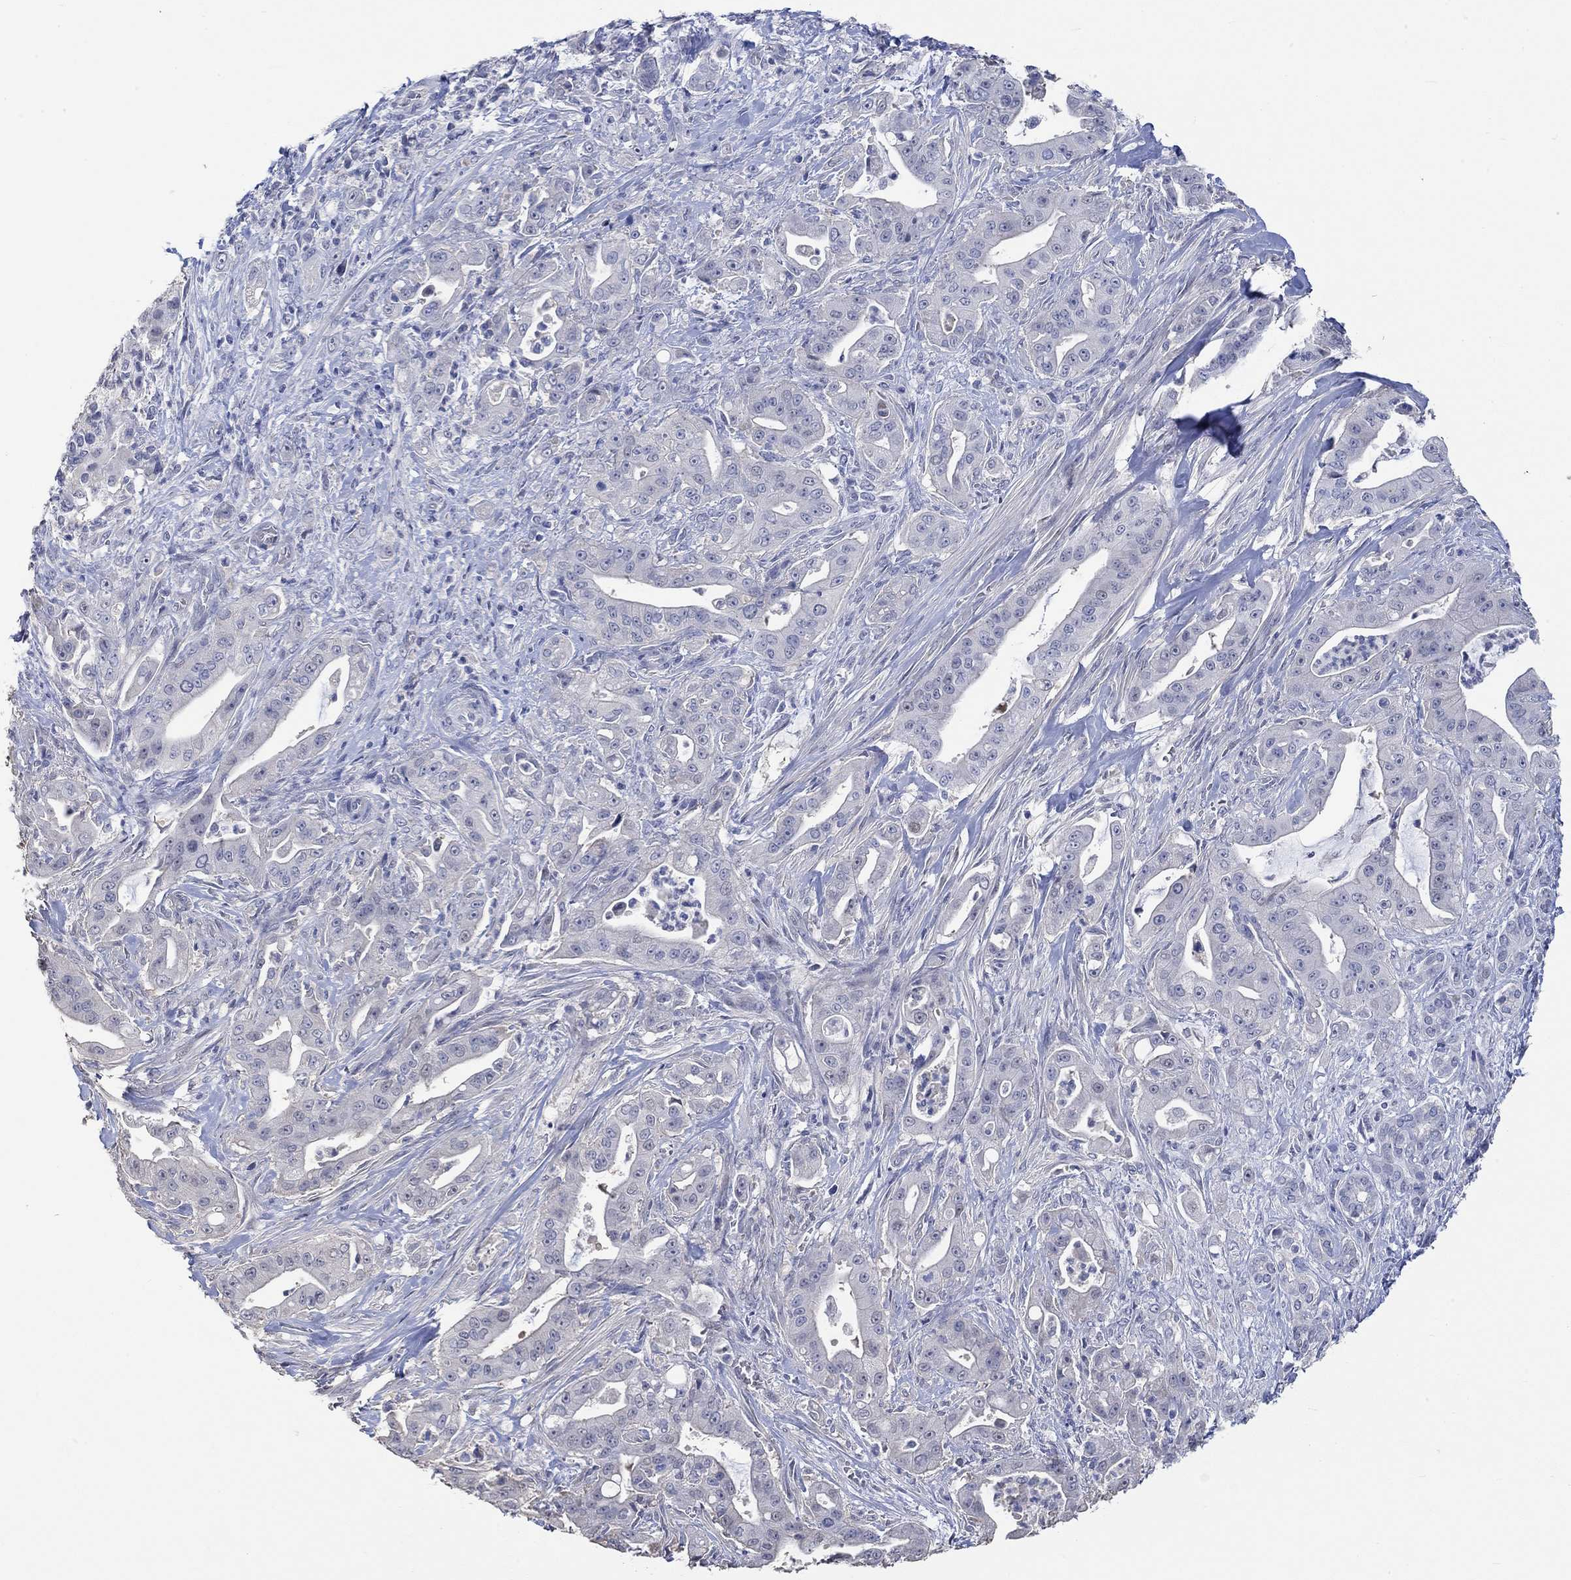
{"staining": {"intensity": "negative", "quantity": "none", "location": "none"}, "tissue": "pancreatic cancer", "cell_type": "Tumor cells", "image_type": "cancer", "snomed": [{"axis": "morphology", "description": "Normal tissue, NOS"}, {"axis": "morphology", "description": "Inflammation, NOS"}, {"axis": "morphology", "description": "Adenocarcinoma, NOS"}, {"axis": "topography", "description": "Pancreas"}], "caption": "Tumor cells show no significant protein positivity in pancreatic cancer. Nuclei are stained in blue.", "gene": "PNMA5", "patient": {"sex": "male", "age": 57}}